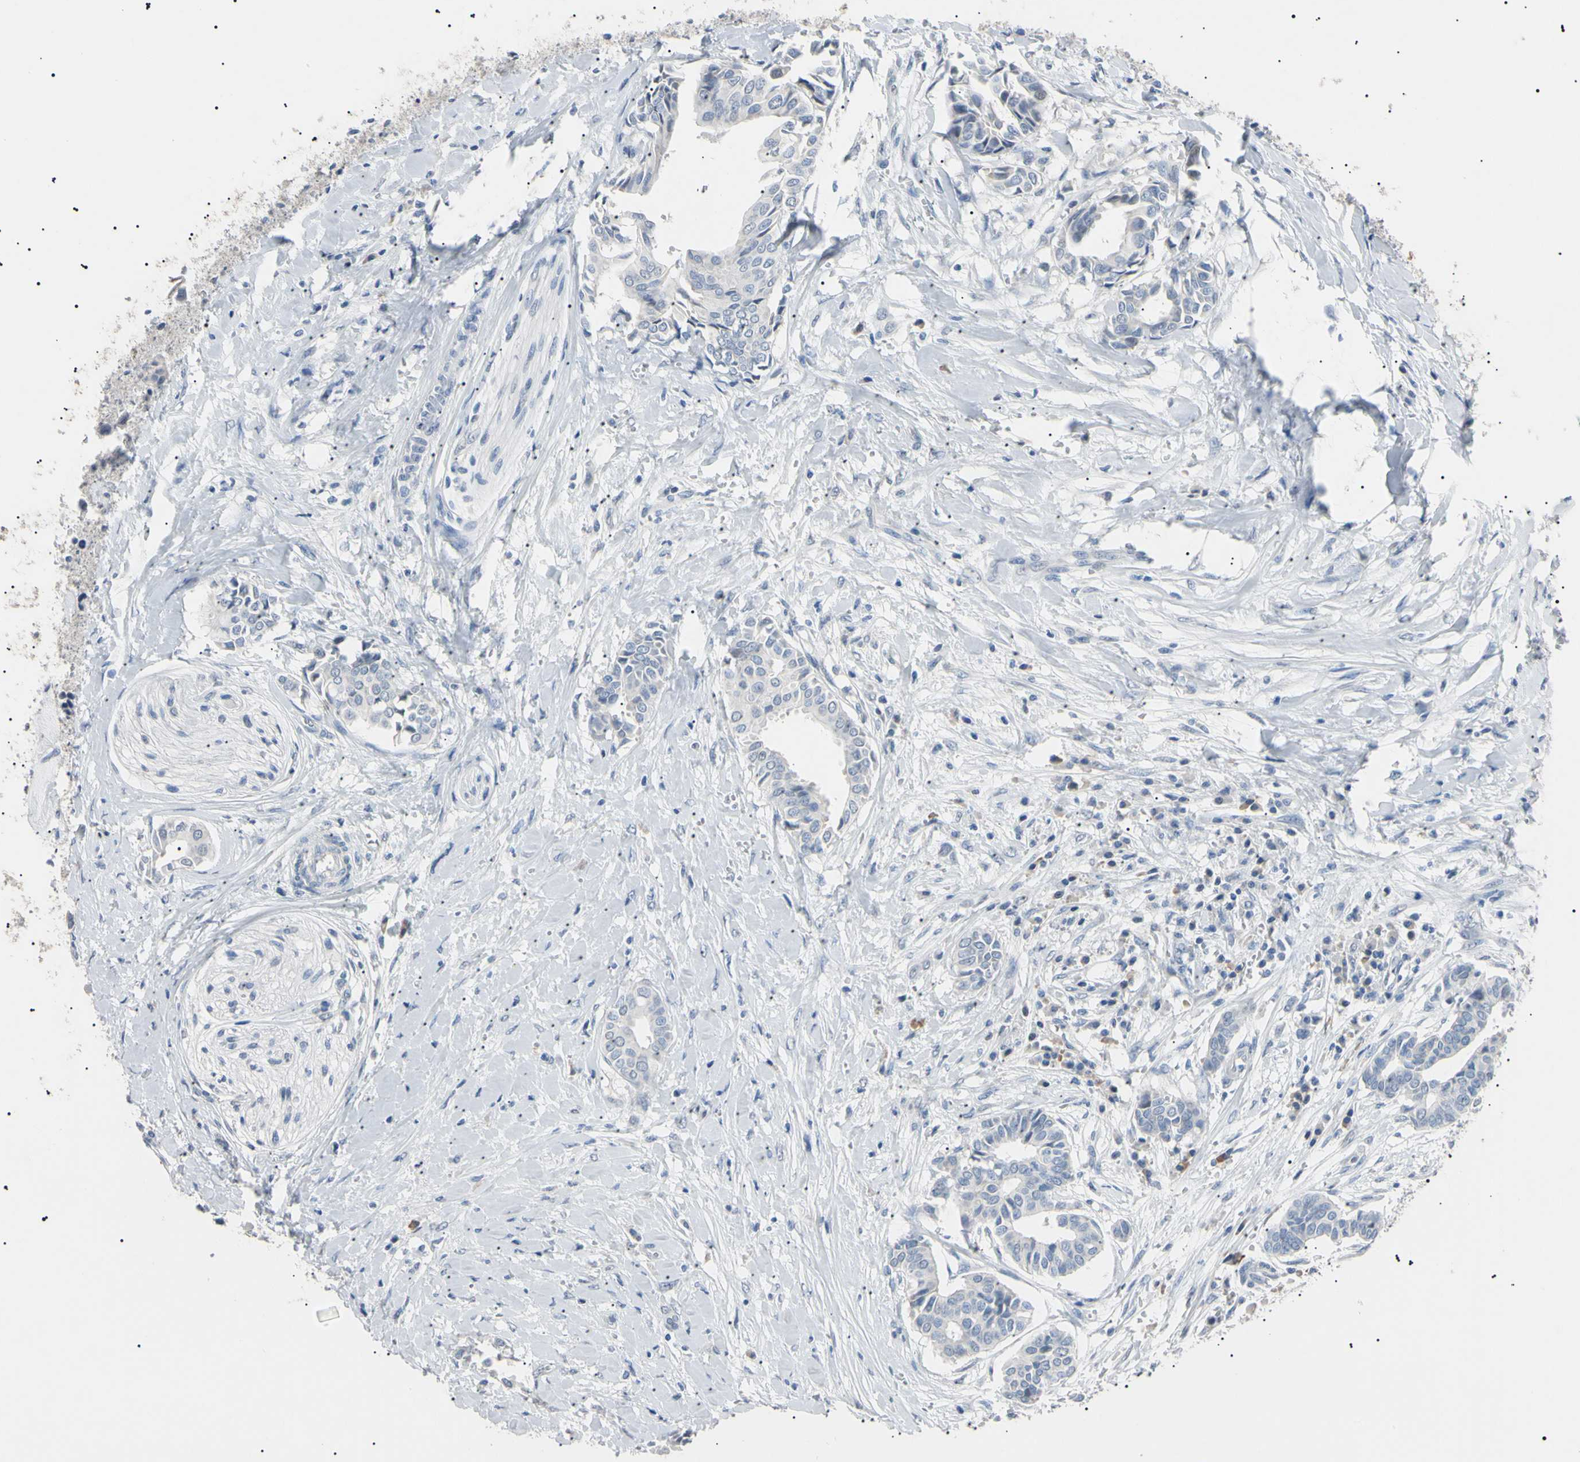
{"staining": {"intensity": "negative", "quantity": "none", "location": "none"}, "tissue": "head and neck cancer", "cell_type": "Tumor cells", "image_type": "cancer", "snomed": [{"axis": "morphology", "description": "Adenocarcinoma, NOS"}, {"axis": "topography", "description": "Salivary gland"}, {"axis": "topography", "description": "Head-Neck"}], "caption": "The immunohistochemistry image has no significant expression in tumor cells of head and neck adenocarcinoma tissue.", "gene": "CGB3", "patient": {"sex": "female", "age": 59}}